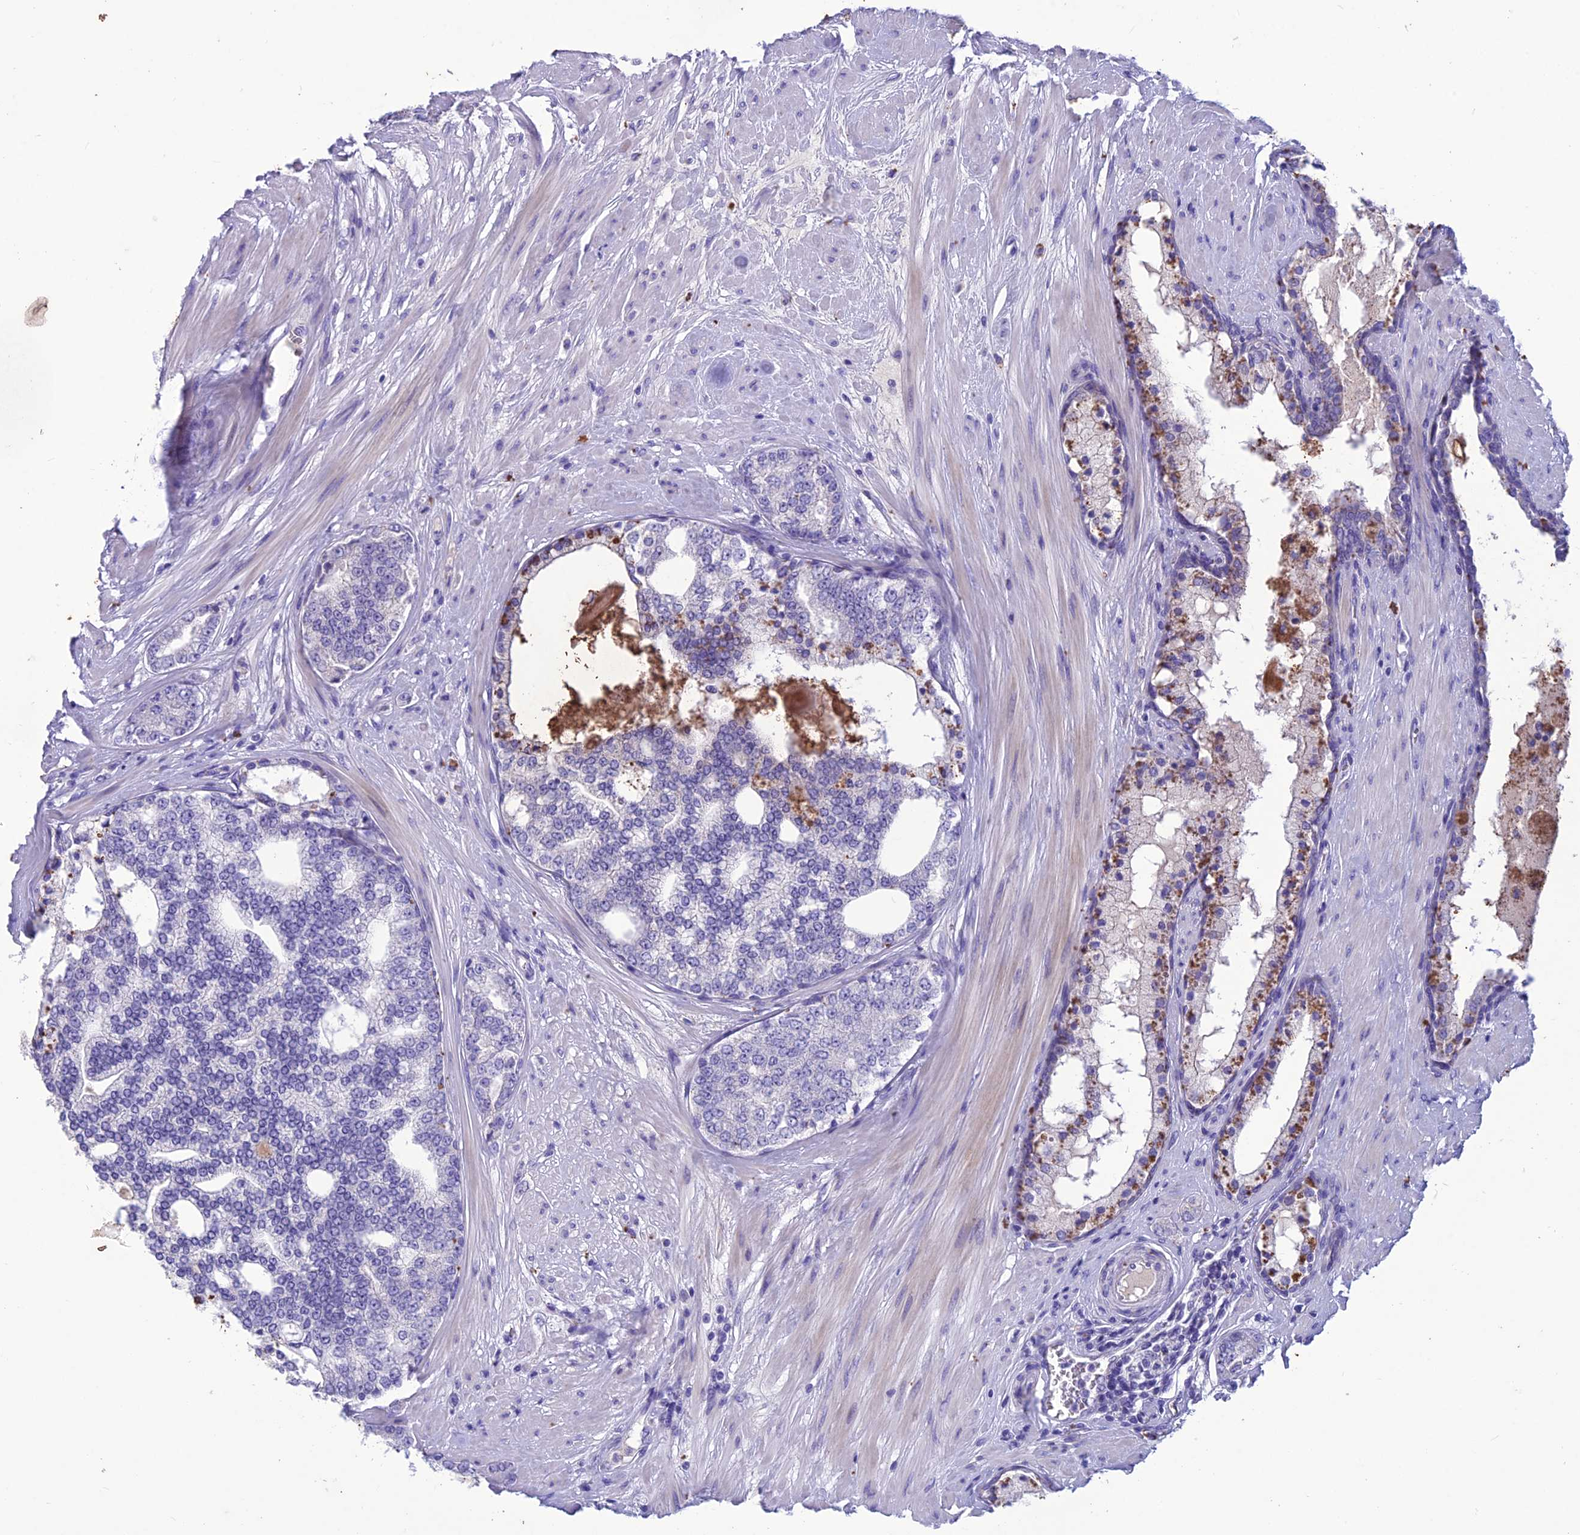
{"staining": {"intensity": "moderate", "quantity": "<25%", "location": "cytoplasmic/membranous"}, "tissue": "prostate cancer", "cell_type": "Tumor cells", "image_type": "cancer", "snomed": [{"axis": "morphology", "description": "Adenocarcinoma, High grade"}, {"axis": "topography", "description": "Prostate"}], "caption": "IHC (DAB) staining of human prostate cancer (adenocarcinoma (high-grade)) displays moderate cytoplasmic/membranous protein staining in approximately <25% of tumor cells.", "gene": "IFT172", "patient": {"sex": "male", "age": 64}}